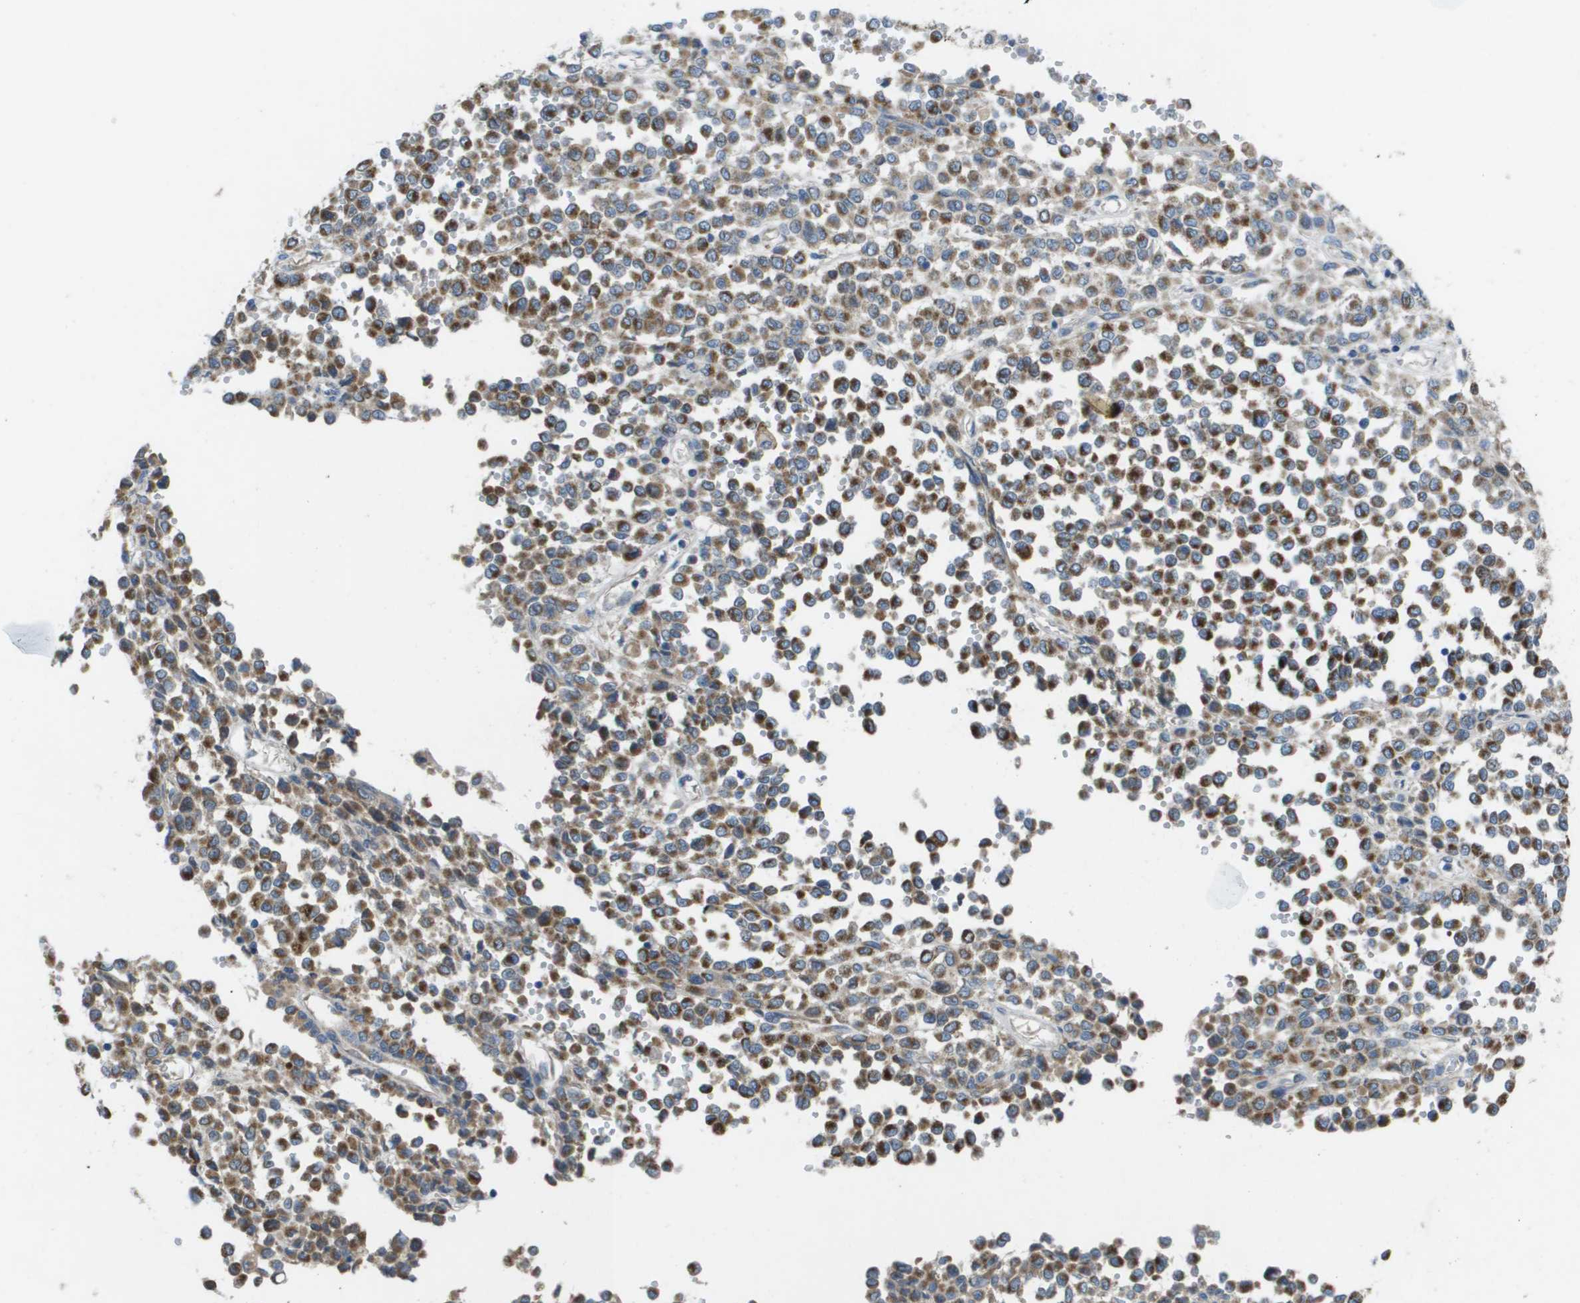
{"staining": {"intensity": "strong", "quantity": ">75%", "location": "cytoplasmic/membranous"}, "tissue": "melanoma", "cell_type": "Tumor cells", "image_type": "cancer", "snomed": [{"axis": "morphology", "description": "Malignant melanoma, Metastatic site"}, {"axis": "topography", "description": "Pancreas"}], "caption": "The immunohistochemical stain labels strong cytoplasmic/membranous expression in tumor cells of melanoma tissue.", "gene": "CLCN2", "patient": {"sex": "female", "age": 30}}